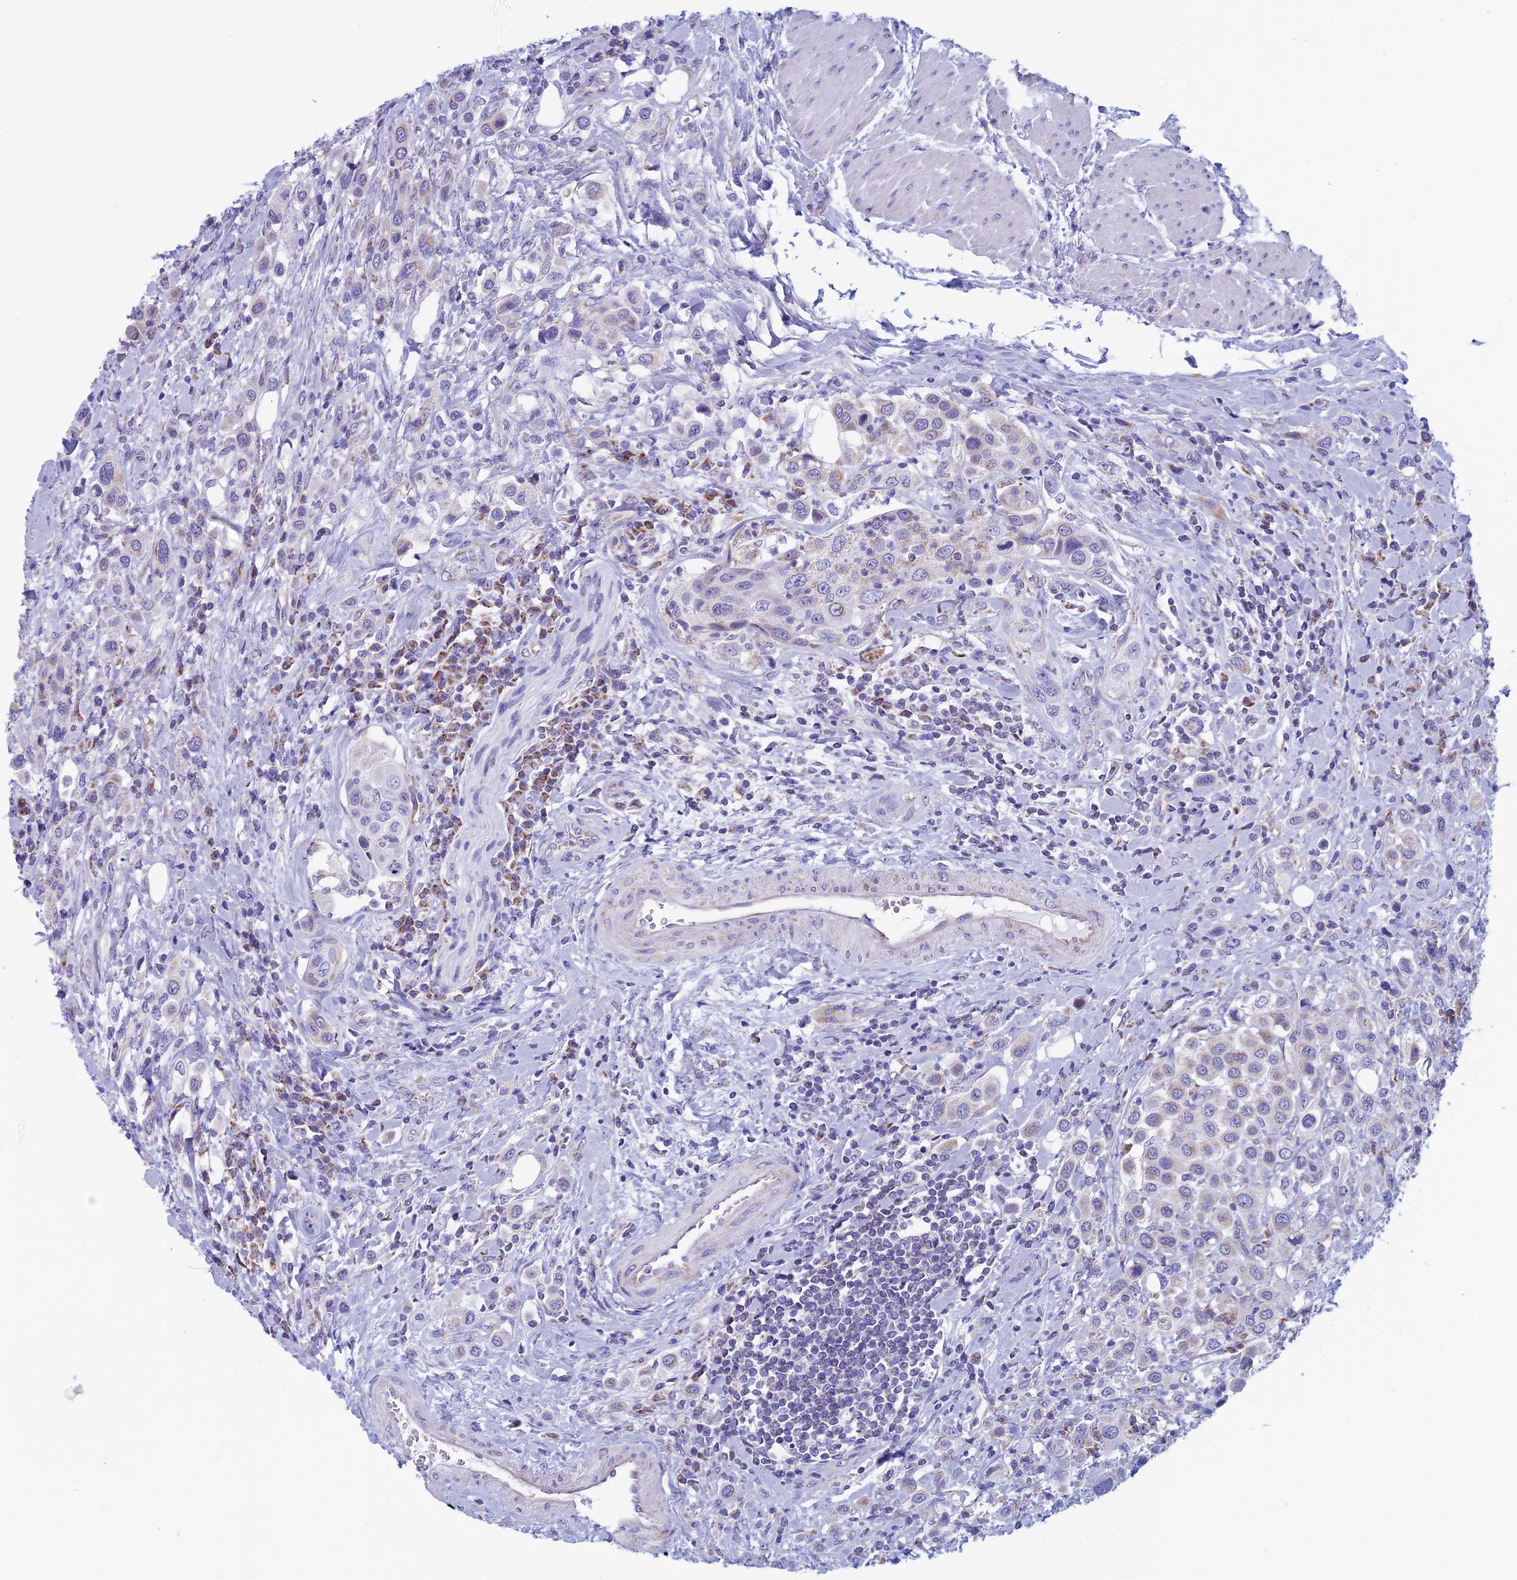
{"staining": {"intensity": "weak", "quantity": "<25%", "location": "cytoplasmic/membranous"}, "tissue": "urothelial cancer", "cell_type": "Tumor cells", "image_type": "cancer", "snomed": [{"axis": "morphology", "description": "Urothelial carcinoma, High grade"}, {"axis": "topography", "description": "Urinary bladder"}], "caption": "A high-resolution photomicrograph shows immunohistochemistry staining of high-grade urothelial carcinoma, which demonstrates no significant staining in tumor cells.", "gene": "NDUFB9", "patient": {"sex": "male", "age": 50}}